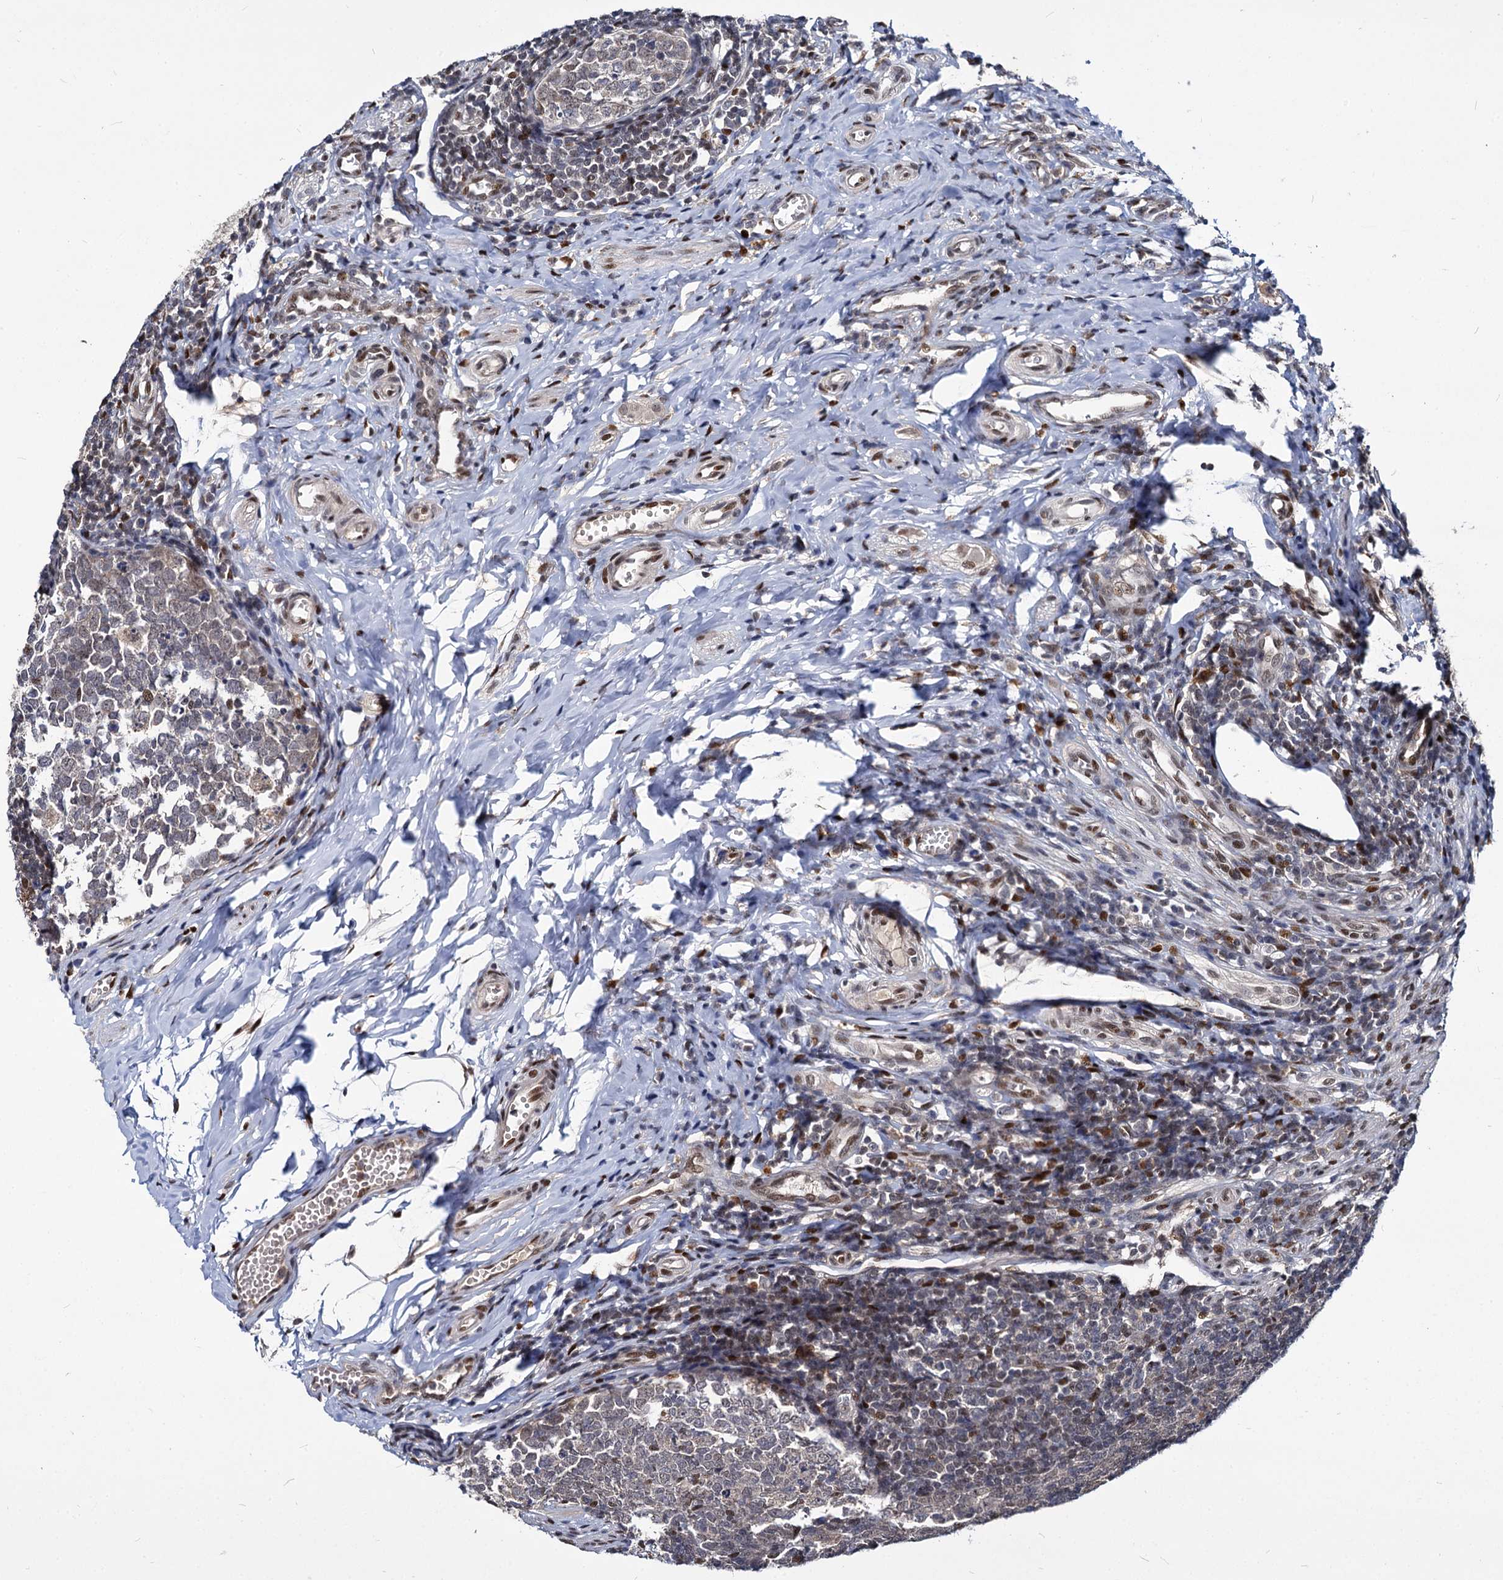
{"staining": {"intensity": "moderate", "quantity": ">75%", "location": "cytoplasmic/membranous,nuclear"}, "tissue": "appendix", "cell_type": "Glandular cells", "image_type": "normal", "snomed": [{"axis": "morphology", "description": "Normal tissue, NOS"}, {"axis": "topography", "description": "Appendix"}], "caption": "An image of appendix stained for a protein exhibits moderate cytoplasmic/membranous,nuclear brown staining in glandular cells. The staining was performed using DAB to visualize the protein expression in brown, while the nuclei were stained in blue with hematoxylin (Magnification: 20x).", "gene": "MAML2", "patient": {"sex": "male", "age": 14}}